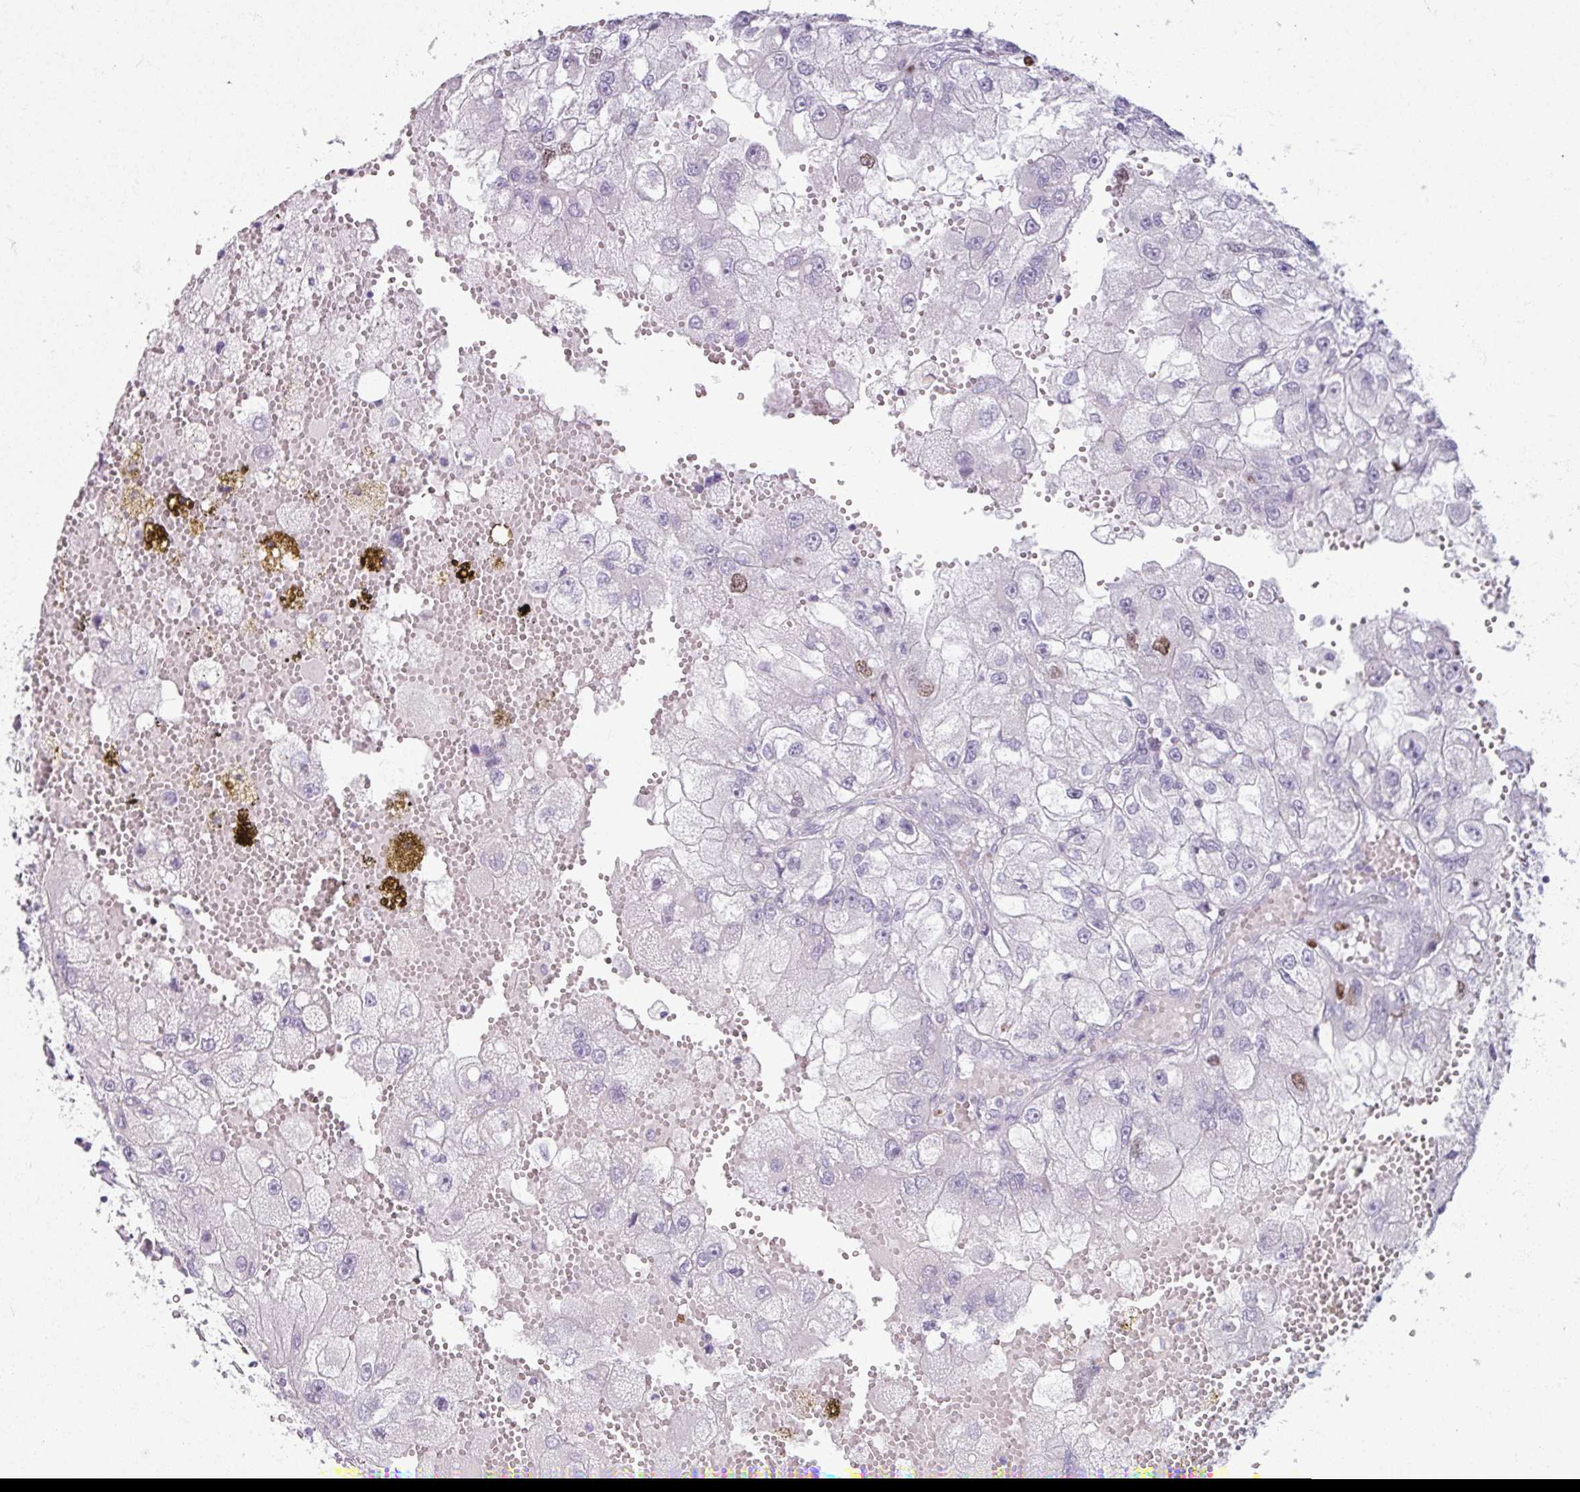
{"staining": {"intensity": "weak", "quantity": "<25%", "location": "nuclear"}, "tissue": "renal cancer", "cell_type": "Tumor cells", "image_type": "cancer", "snomed": [{"axis": "morphology", "description": "Adenocarcinoma, NOS"}, {"axis": "topography", "description": "Kidney"}], "caption": "Tumor cells show no significant protein positivity in renal cancer (adenocarcinoma).", "gene": "ATAD2", "patient": {"sex": "male", "age": 63}}